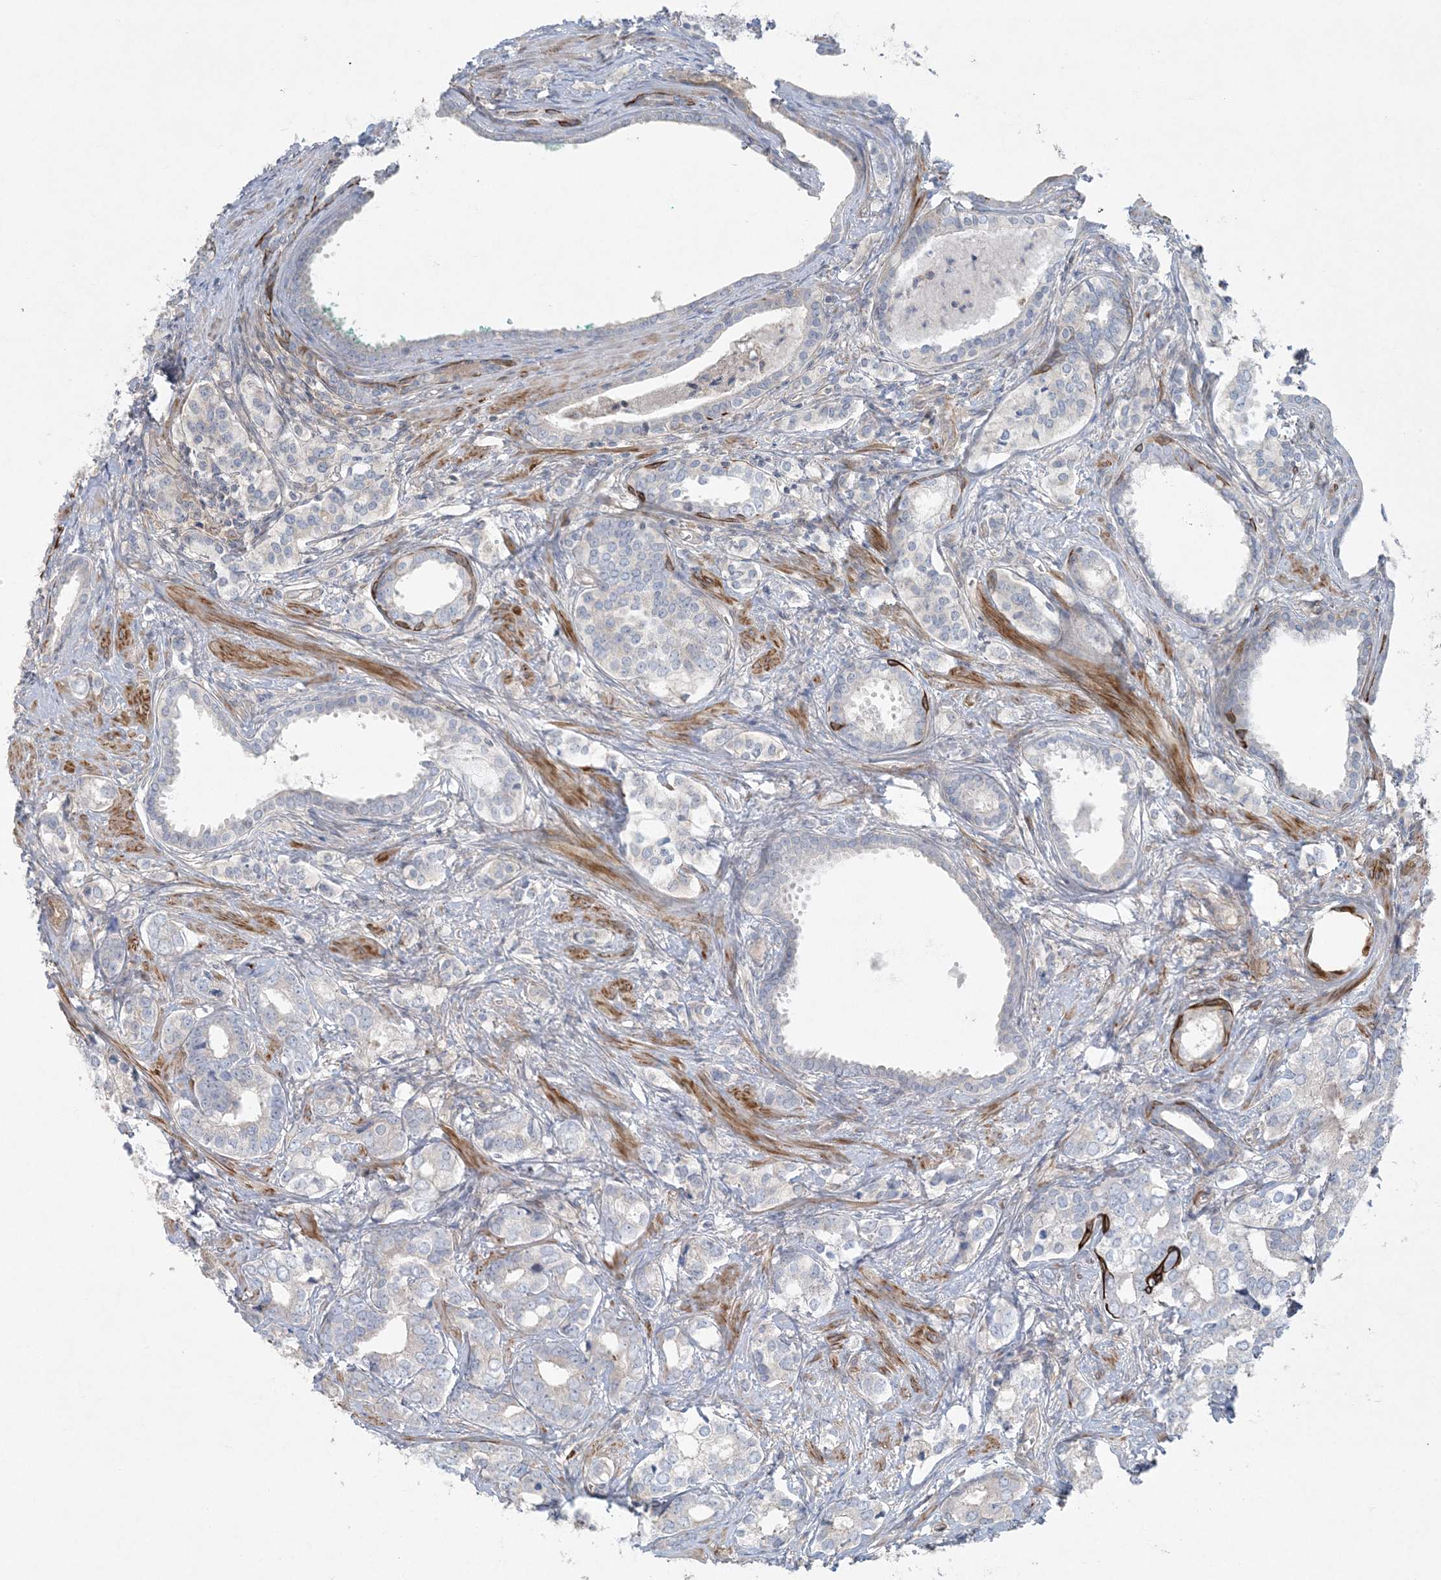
{"staining": {"intensity": "weak", "quantity": "25%-75%", "location": "cytoplasmic/membranous"}, "tissue": "prostate cancer", "cell_type": "Tumor cells", "image_type": "cancer", "snomed": [{"axis": "morphology", "description": "Adenocarcinoma, High grade"}, {"axis": "topography", "description": "Prostate"}], "caption": "Tumor cells demonstrate weak cytoplasmic/membranous staining in about 25%-75% of cells in prostate cancer (adenocarcinoma (high-grade)).", "gene": "PIK3R4", "patient": {"sex": "male", "age": 62}}